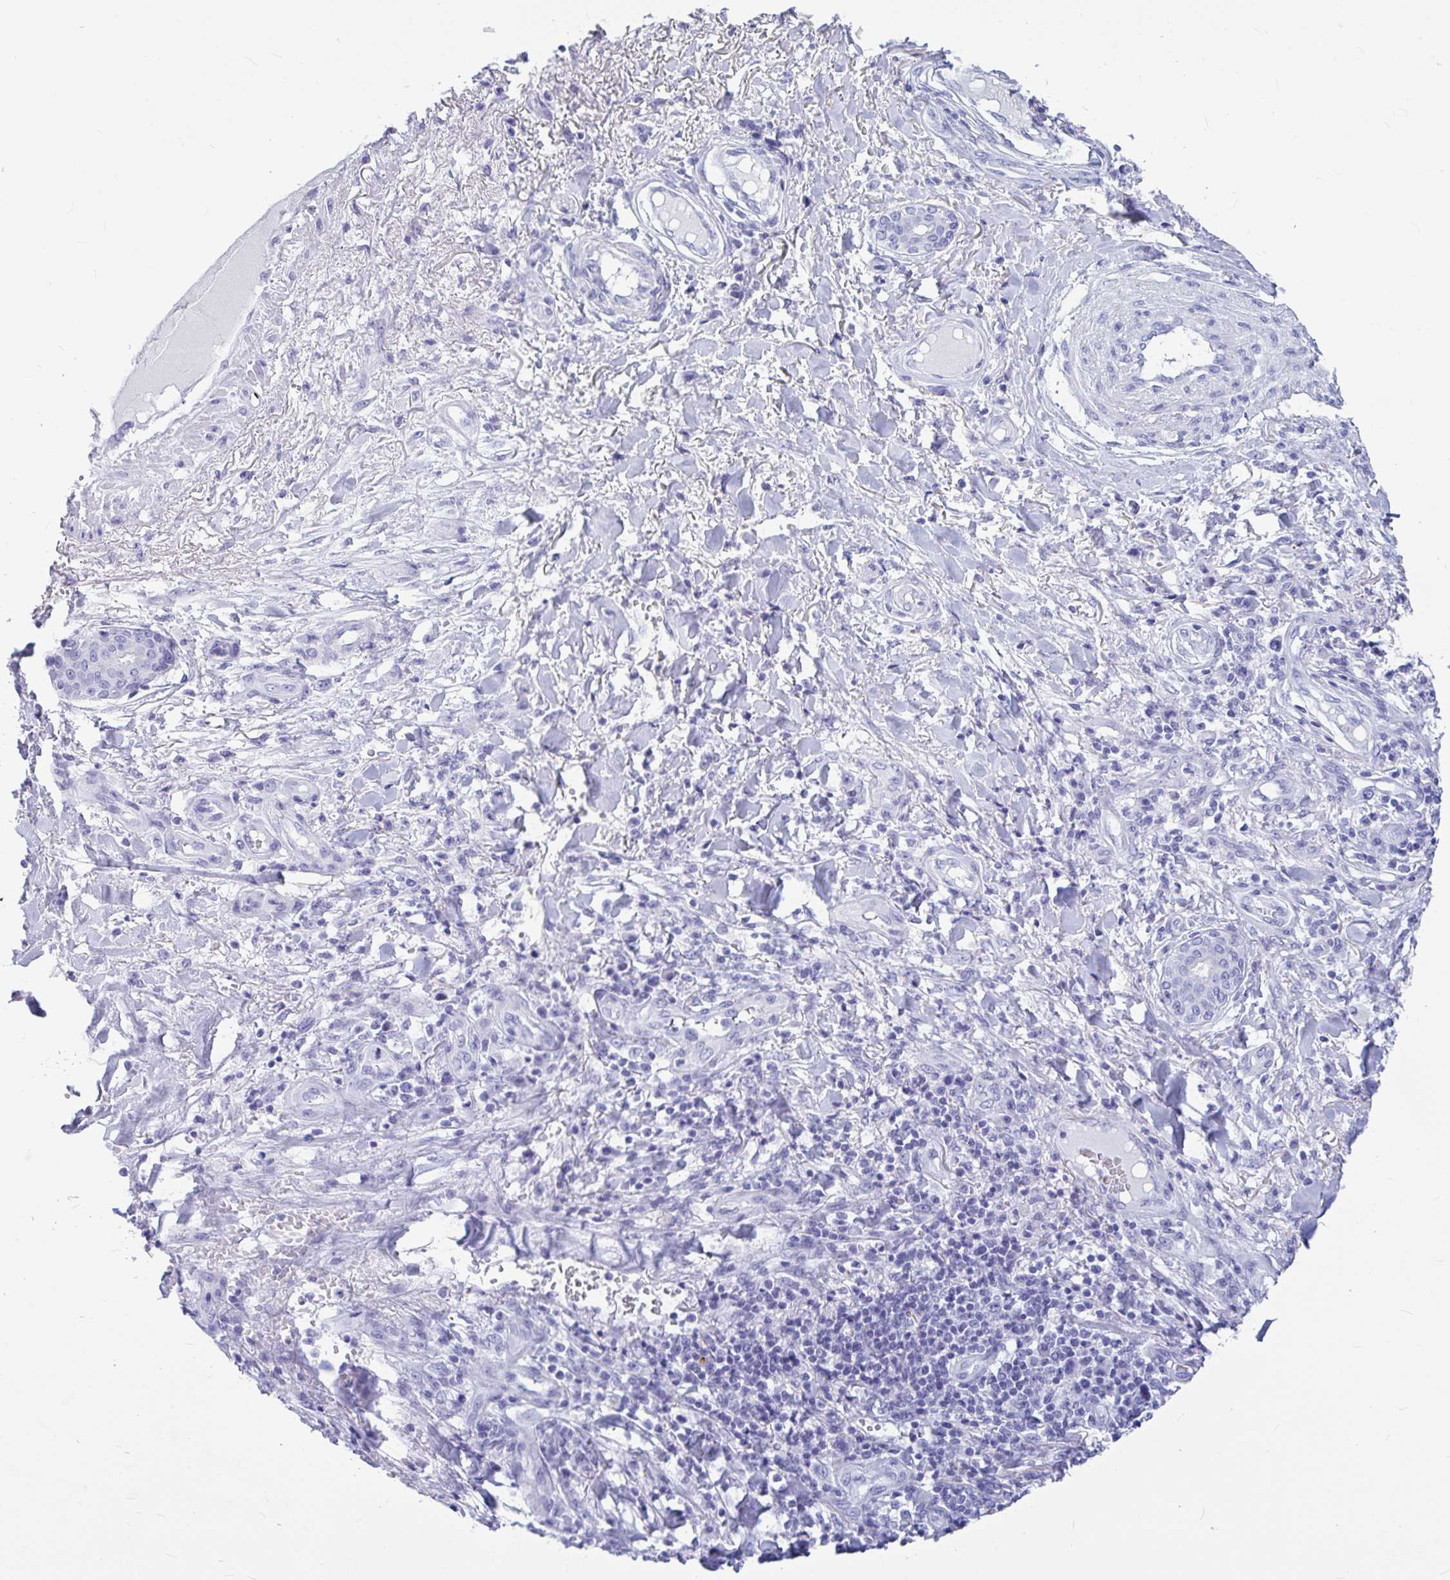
{"staining": {"intensity": "negative", "quantity": "none", "location": "none"}, "tissue": "skin cancer", "cell_type": "Tumor cells", "image_type": "cancer", "snomed": [{"axis": "morphology", "description": "Squamous cell carcinoma, NOS"}, {"axis": "topography", "description": "Skin"}], "caption": "DAB (3,3'-diaminobenzidine) immunohistochemical staining of human skin squamous cell carcinoma displays no significant positivity in tumor cells.", "gene": "OR5J2", "patient": {"sex": "male", "age": 70}}